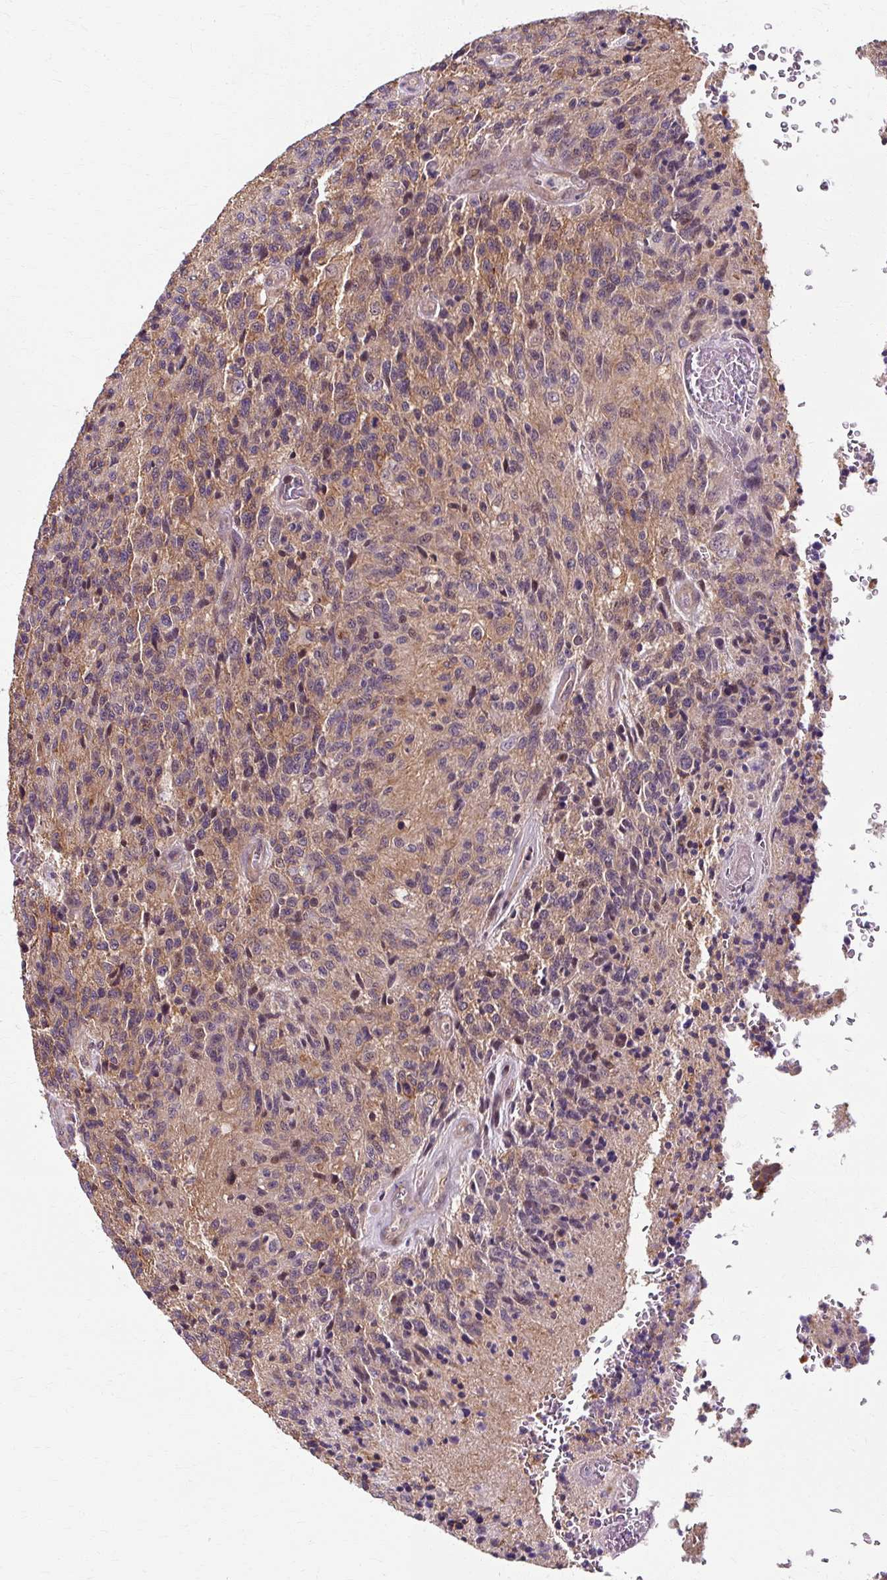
{"staining": {"intensity": "moderate", "quantity": ">75%", "location": "cytoplasmic/membranous"}, "tissue": "glioma", "cell_type": "Tumor cells", "image_type": "cancer", "snomed": [{"axis": "morphology", "description": "Glioma, malignant, High grade"}, {"axis": "topography", "description": "Brain"}], "caption": "DAB immunohistochemical staining of glioma displays moderate cytoplasmic/membranous protein staining in about >75% of tumor cells. Using DAB (brown) and hematoxylin (blue) stains, captured at high magnification using brightfield microscopy.", "gene": "ZNF555", "patient": {"sex": "male", "age": 36}}